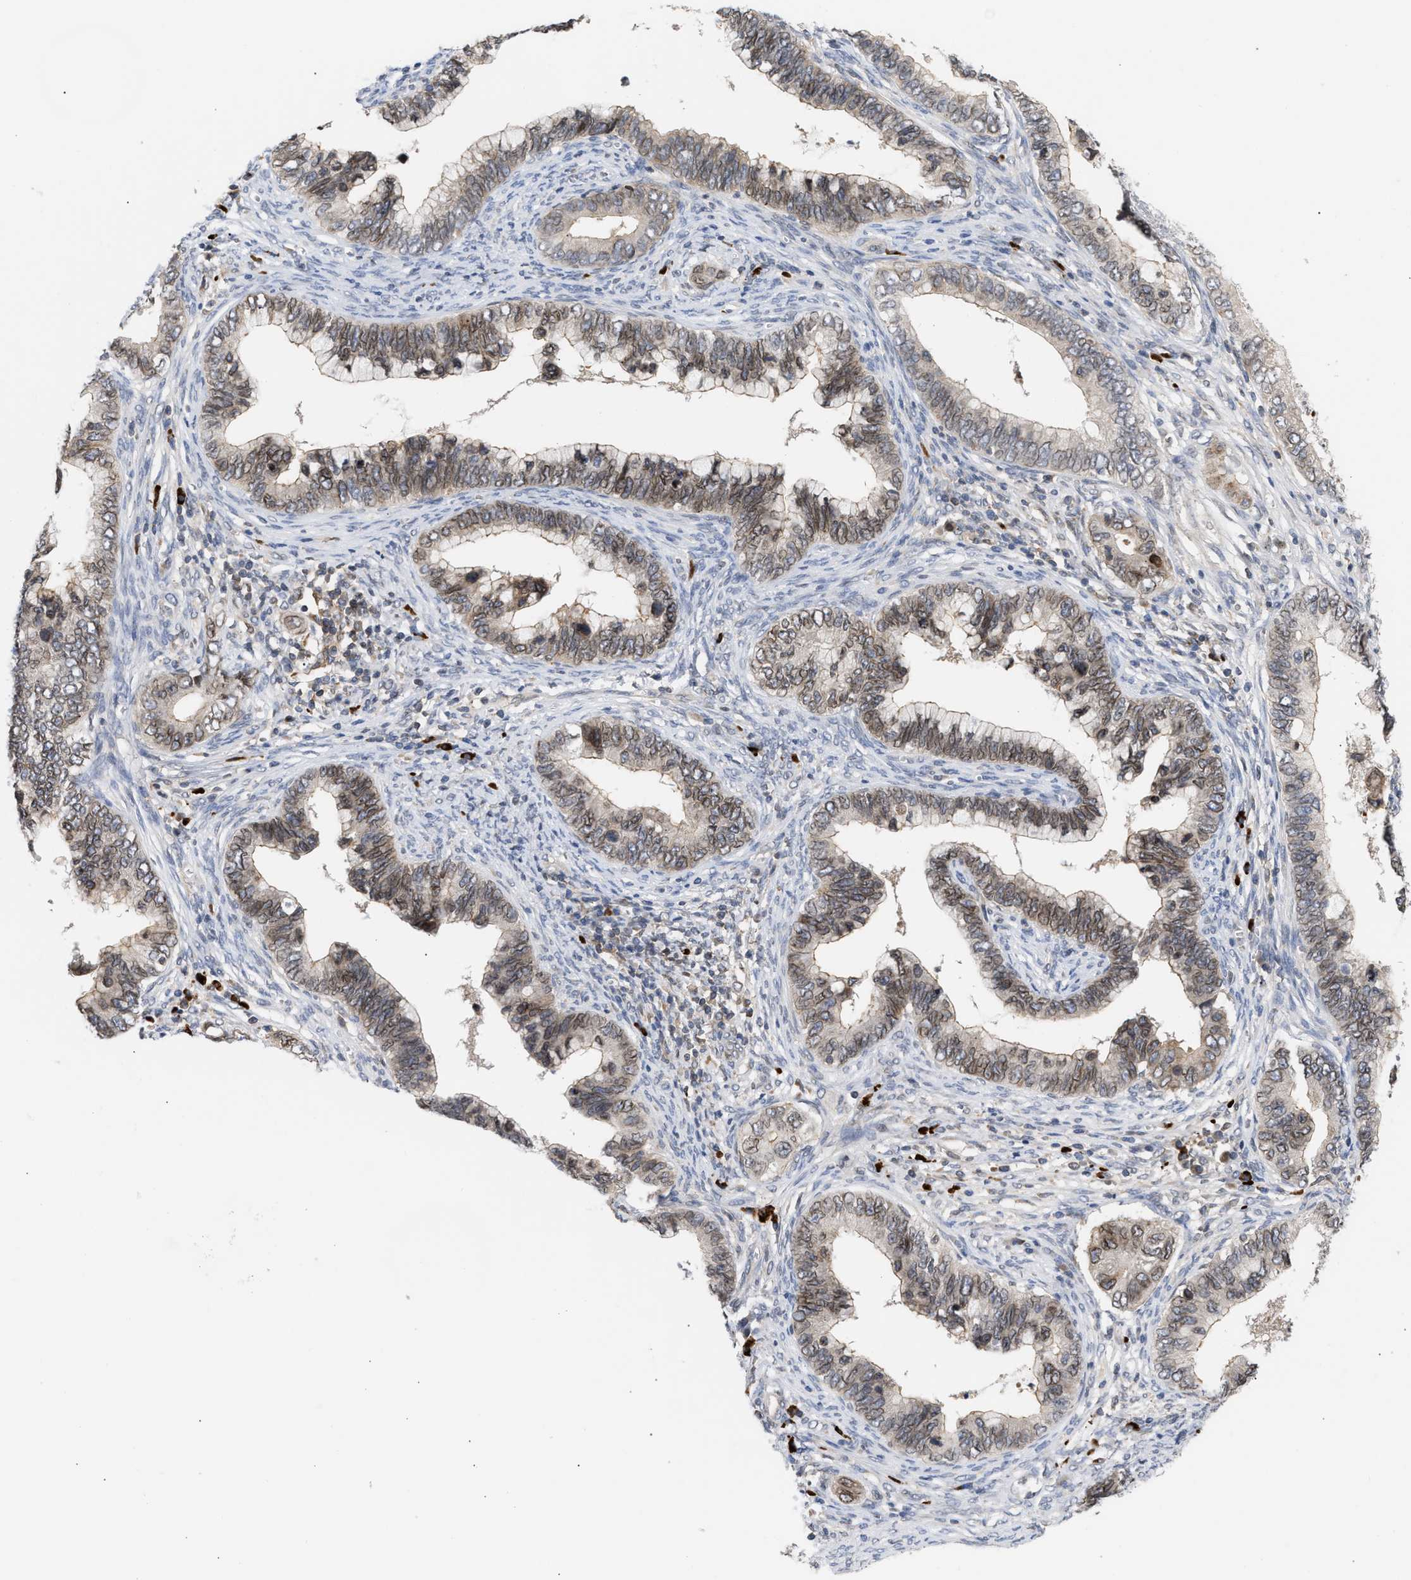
{"staining": {"intensity": "weak", "quantity": ">75%", "location": "cytoplasmic/membranous,nuclear"}, "tissue": "cervical cancer", "cell_type": "Tumor cells", "image_type": "cancer", "snomed": [{"axis": "morphology", "description": "Adenocarcinoma, NOS"}, {"axis": "topography", "description": "Cervix"}], "caption": "An image showing weak cytoplasmic/membranous and nuclear staining in about >75% of tumor cells in adenocarcinoma (cervical), as visualized by brown immunohistochemical staining.", "gene": "NUP62", "patient": {"sex": "female", "age": 44}}